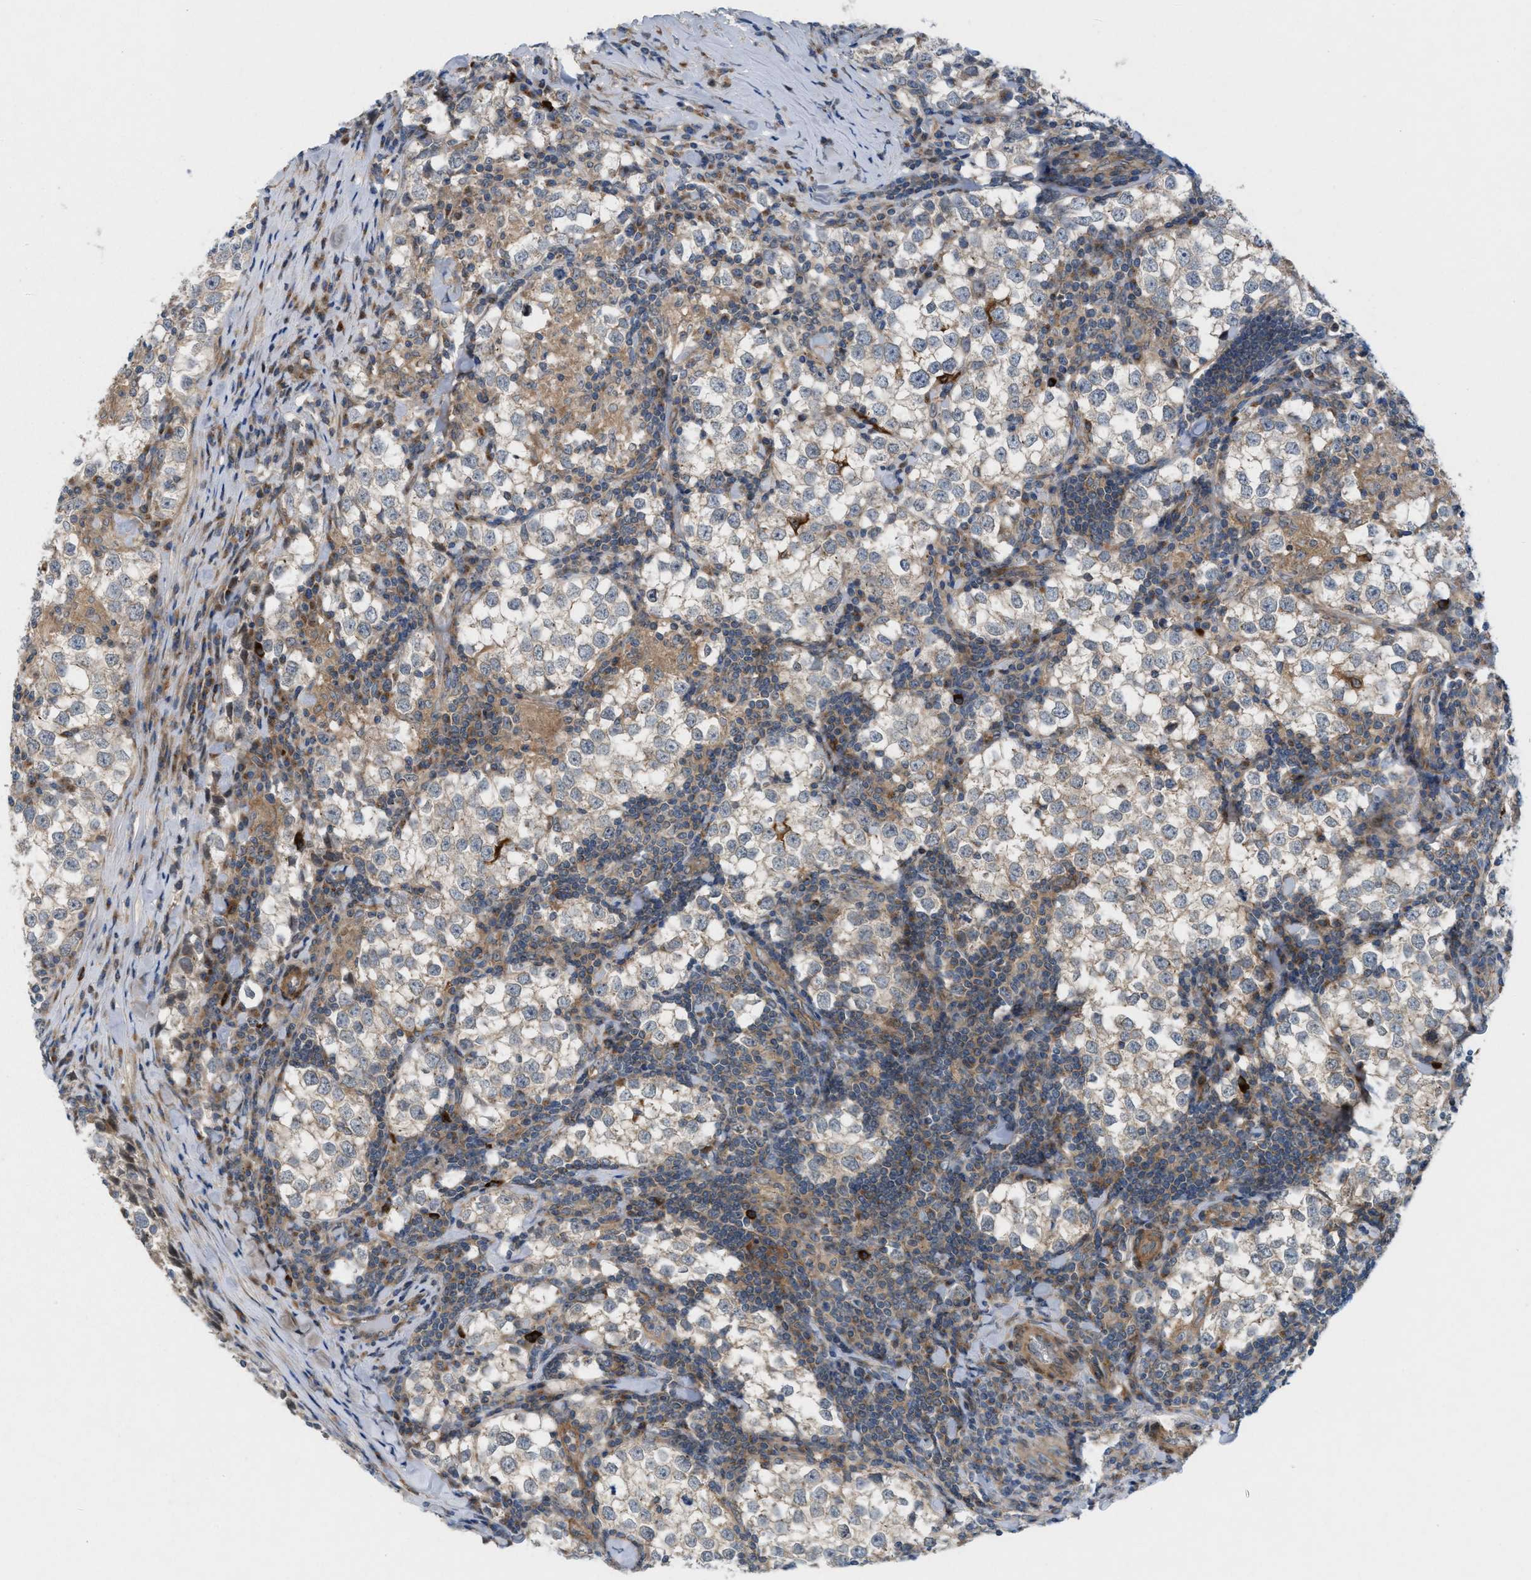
{"staining": {"intensity": "weak", "quantity": "<25%", "location": "cytoplasmic/membranous"}, "tissue": "testis cancer", "cell_type": "Tumor cells", "image_type": "cancer", "snomed": [{"axis": "morphology", "description": "Seminoma, NOS"}, {"axis": "morphology", "description": "Carcinoma, Embryonal, NOS"}, {"axis": "topography", "description": "Testis"}], "caption": "This is an immunohistochemistry (IHC) histopathology image of human testis cancer. There is no expression in tumor cells.", "gene": "CYB5D1", "patient": {"sex": "male", "age": 36}}